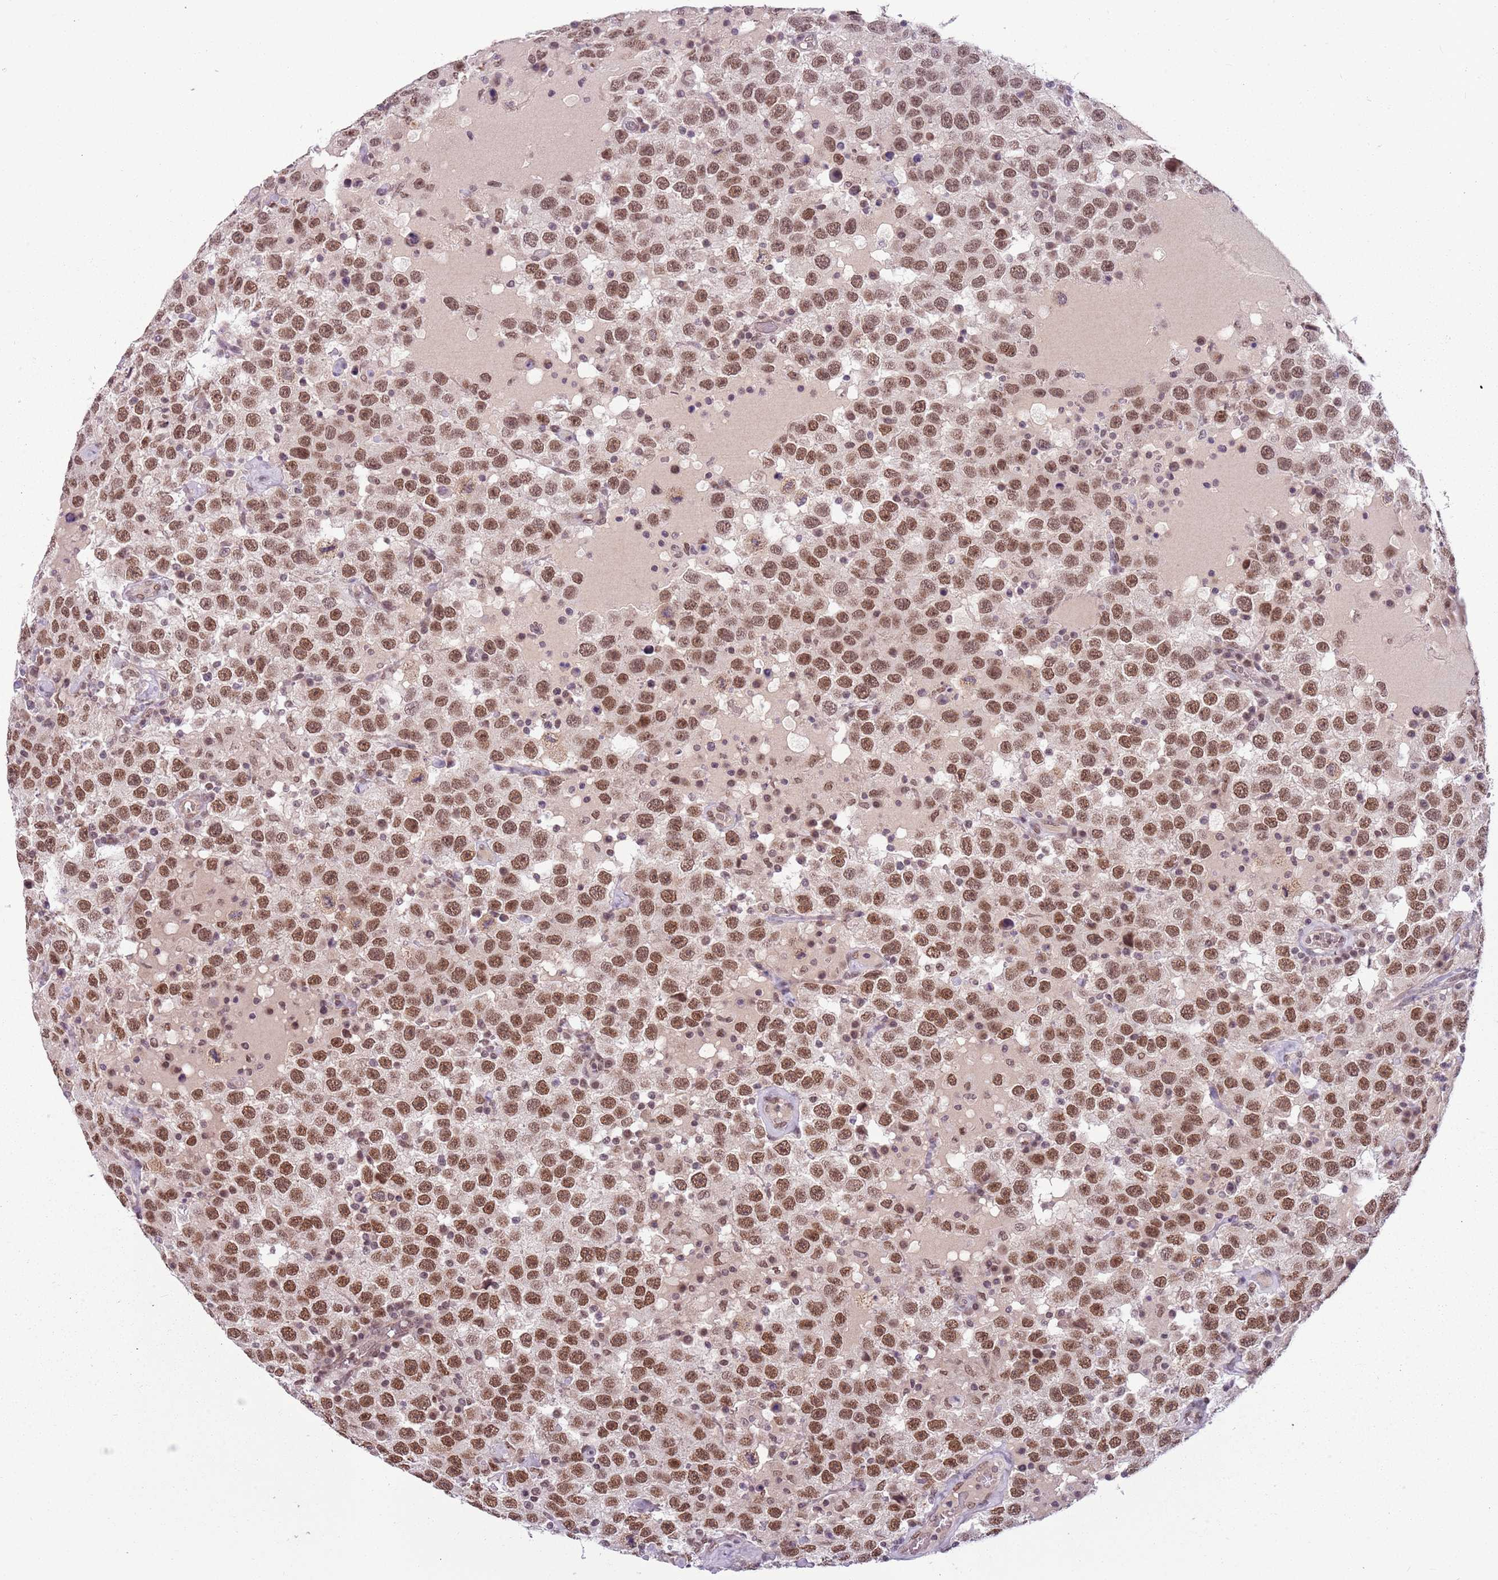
{"staining": {"intensity": "moderate", "quantity": ">75%", "location": "nuclear"}, "tissue": "testis cancer", "cell_type": "Tumor cells", "image_type": "cancer", "snomed": [{"axis": "morphology", "description": "Seminoma, NOS"}, {"axis": "topography", "description": "Testis"}], "caption": "Protein staining by immunohistochemistry (IHC) demonstrates moderate nuclear expression in about >75% of tumor cells in testis cancer.", "gene": "FAM120AOS", "patient": {"sex": "male", "age": 41}}